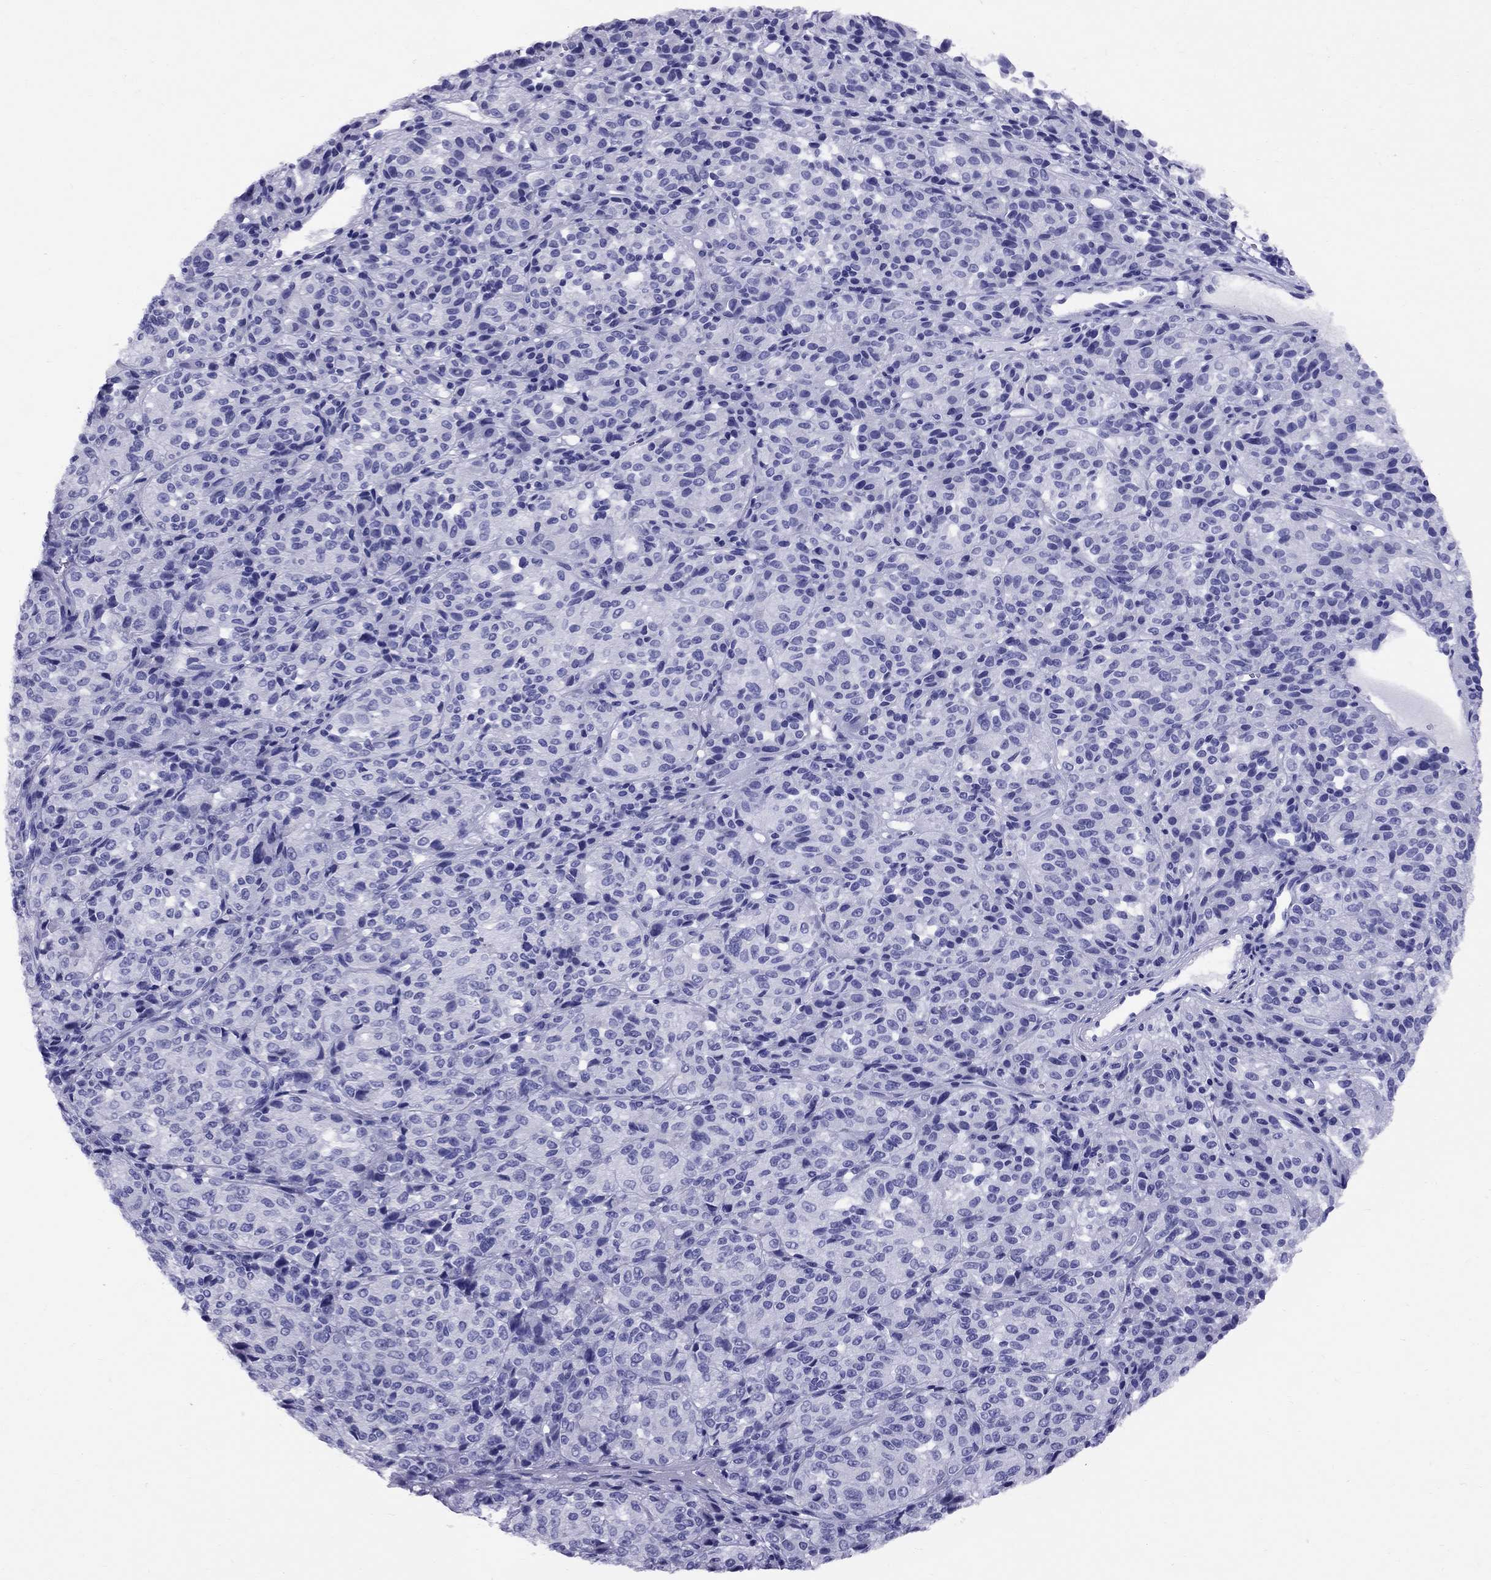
{"staining": {"intensity": "negative", "quantity": "none", "location": "none"}, "tissue": "melanoma", "cell_type": "Tumor cells", "image_type": "cancer", "snomed": [{"axis": "morphology", "description": "Malignant melanoma, Metastatic site"}, {"axis": "topography", "description": "Brain"}], "caption": "Immunohistochemical staining of human melanoma reveals no significant expression in tumor cells.", "gene": "AVPR1B", "patient": {"sex": "female", "age": 56}}